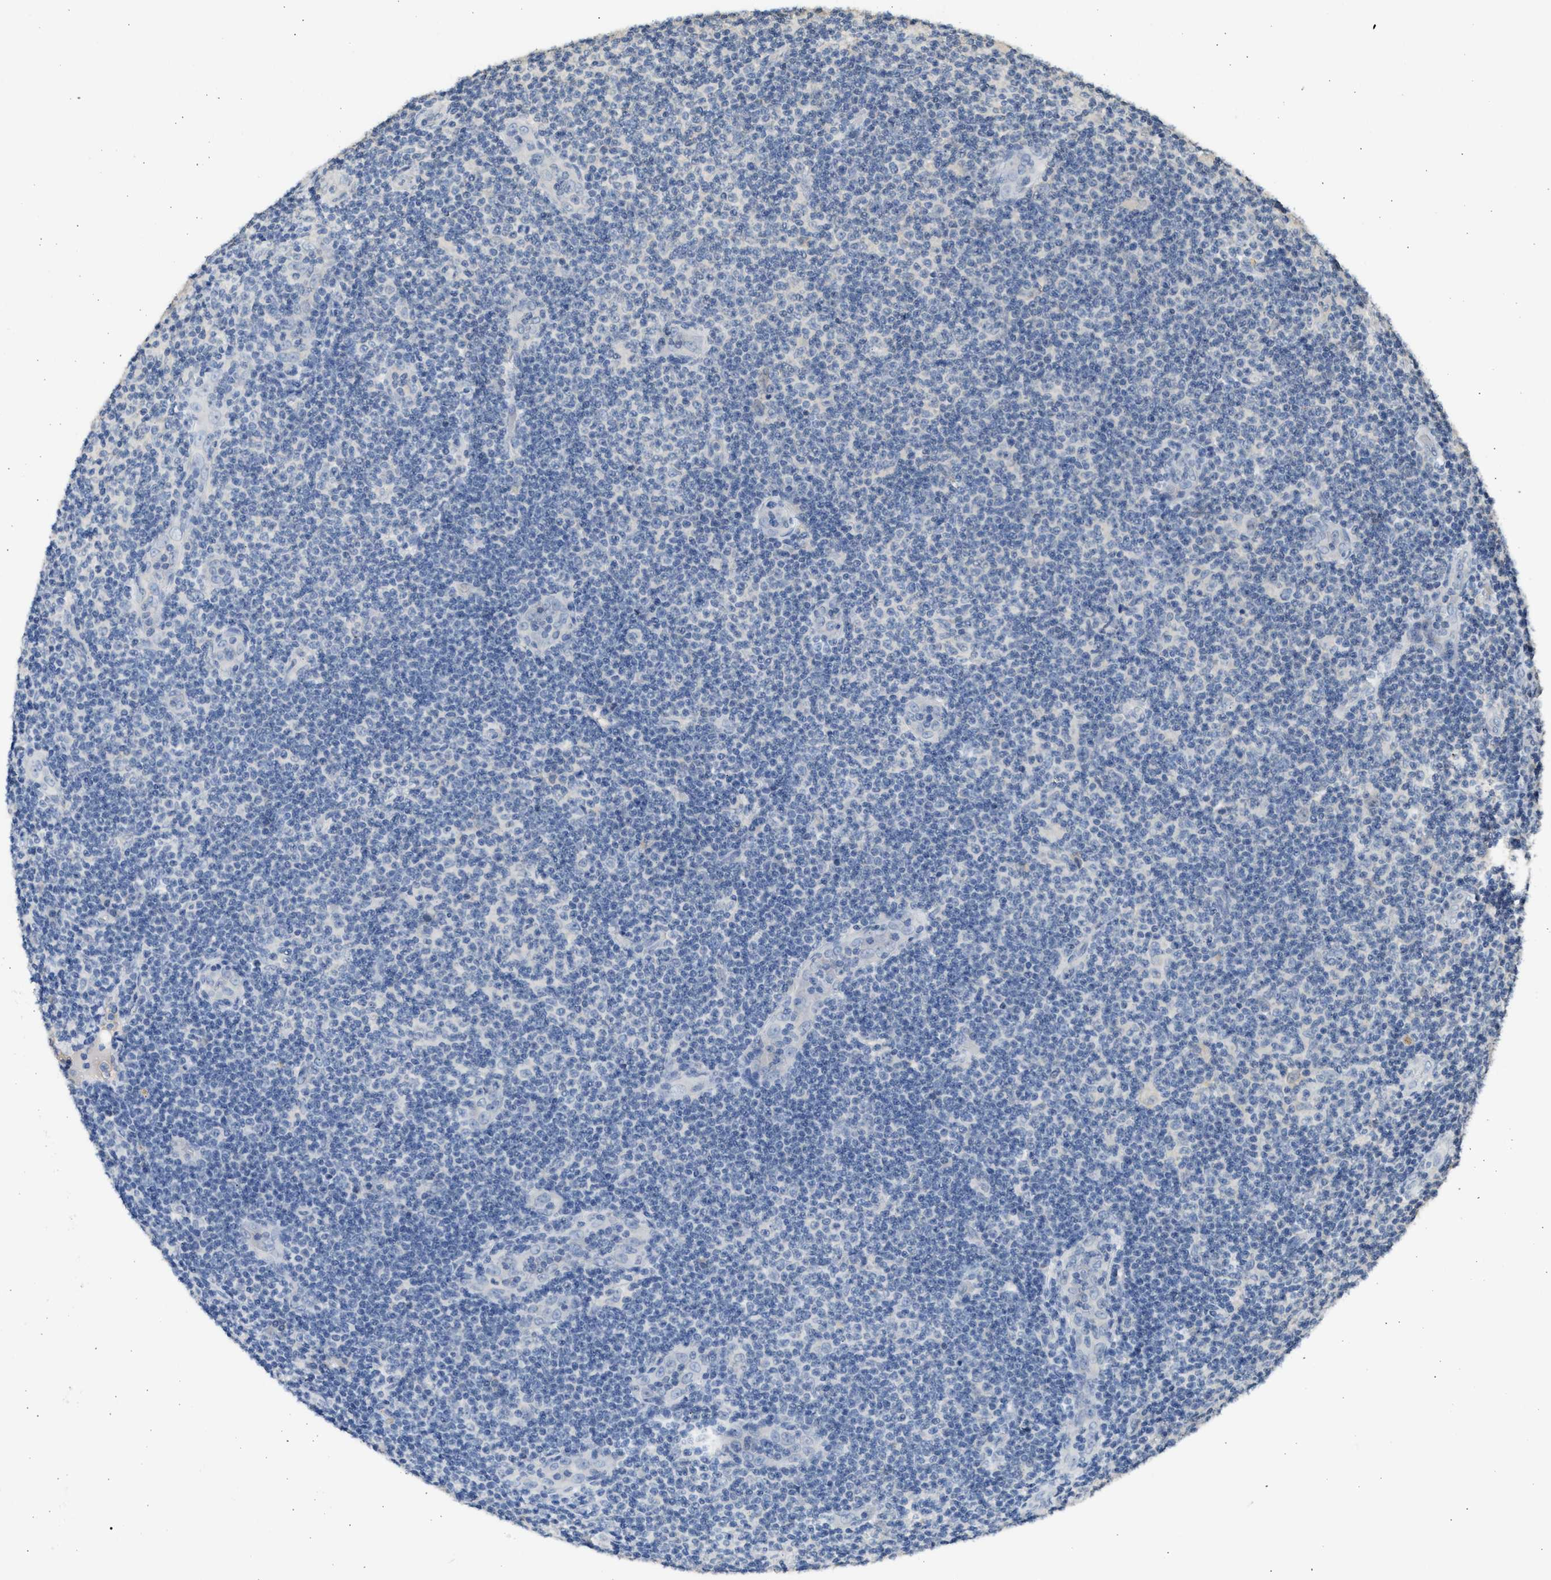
{"staining": {"intensity": "negative", "quantity": "none", "location": "none"}, "tissue": "lymphoma", "cell_type": "Tumor cells", "image_type": "cancer", "snomed": [{"axis": "morphology", "description": "Malignant lymphoma, non-Hodgkin's type, Low grade"}, {"axis": "topography", "description": "Lymph node"}], "caption": "Immunohistochemical staining of lymphoma shows no significant positivity in tumor cells. (Stains: DAB (3,3'-diaminobenzidine) IHC with hematoxylin counter stain, Microscopy: brightfield microscopy at high magnification).", "gene": "SULT2A1", "patient": {"sex": "male", "age": 83}}